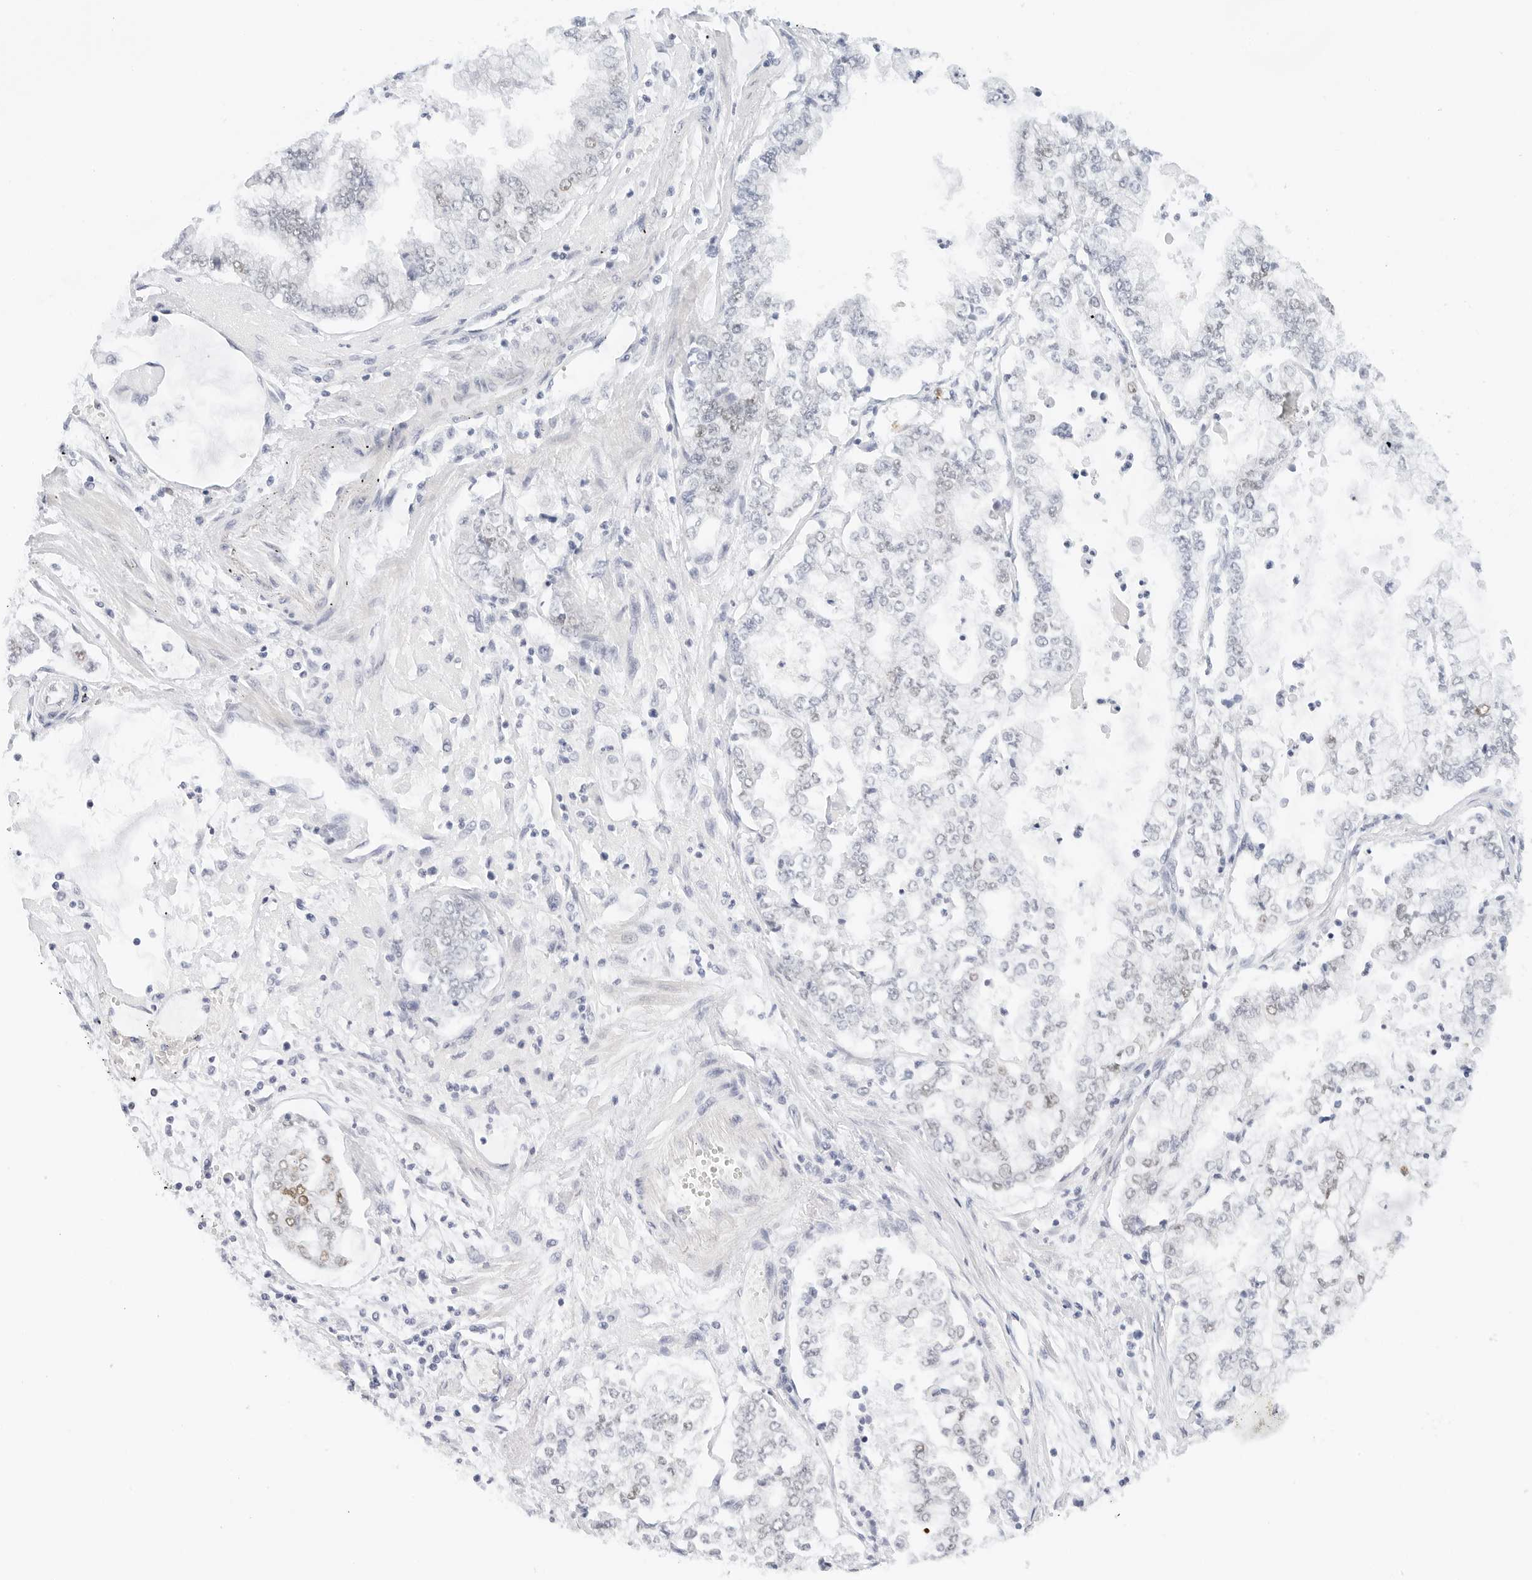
{"staining": {"intensity": "negative", "quantity": "none", "location": "none"}, "tissue": "stomach cancer", "cell_type": "Tumor cells", "image_type": "cancer", "snomed": [{"axis": "morphology", "description": "Adenocarcinoma, NOS"}, {"axis": "topography", "description": "Stomach"}], "caption": "High magnification brightfield microscopy of stomach cancer stained with DAB (3,3'-diaminobenzidine) (brown) and counterstained with hematoxylin (blue): tumor cells show no significant expression. Brightfield microscopy of immunohistochemistry (IHC) stained with DAB (brown) and hematoxylin (blue), captured at high magnification.", "gene": "CD22", "patient": {"sex": "male", "age": 76}}